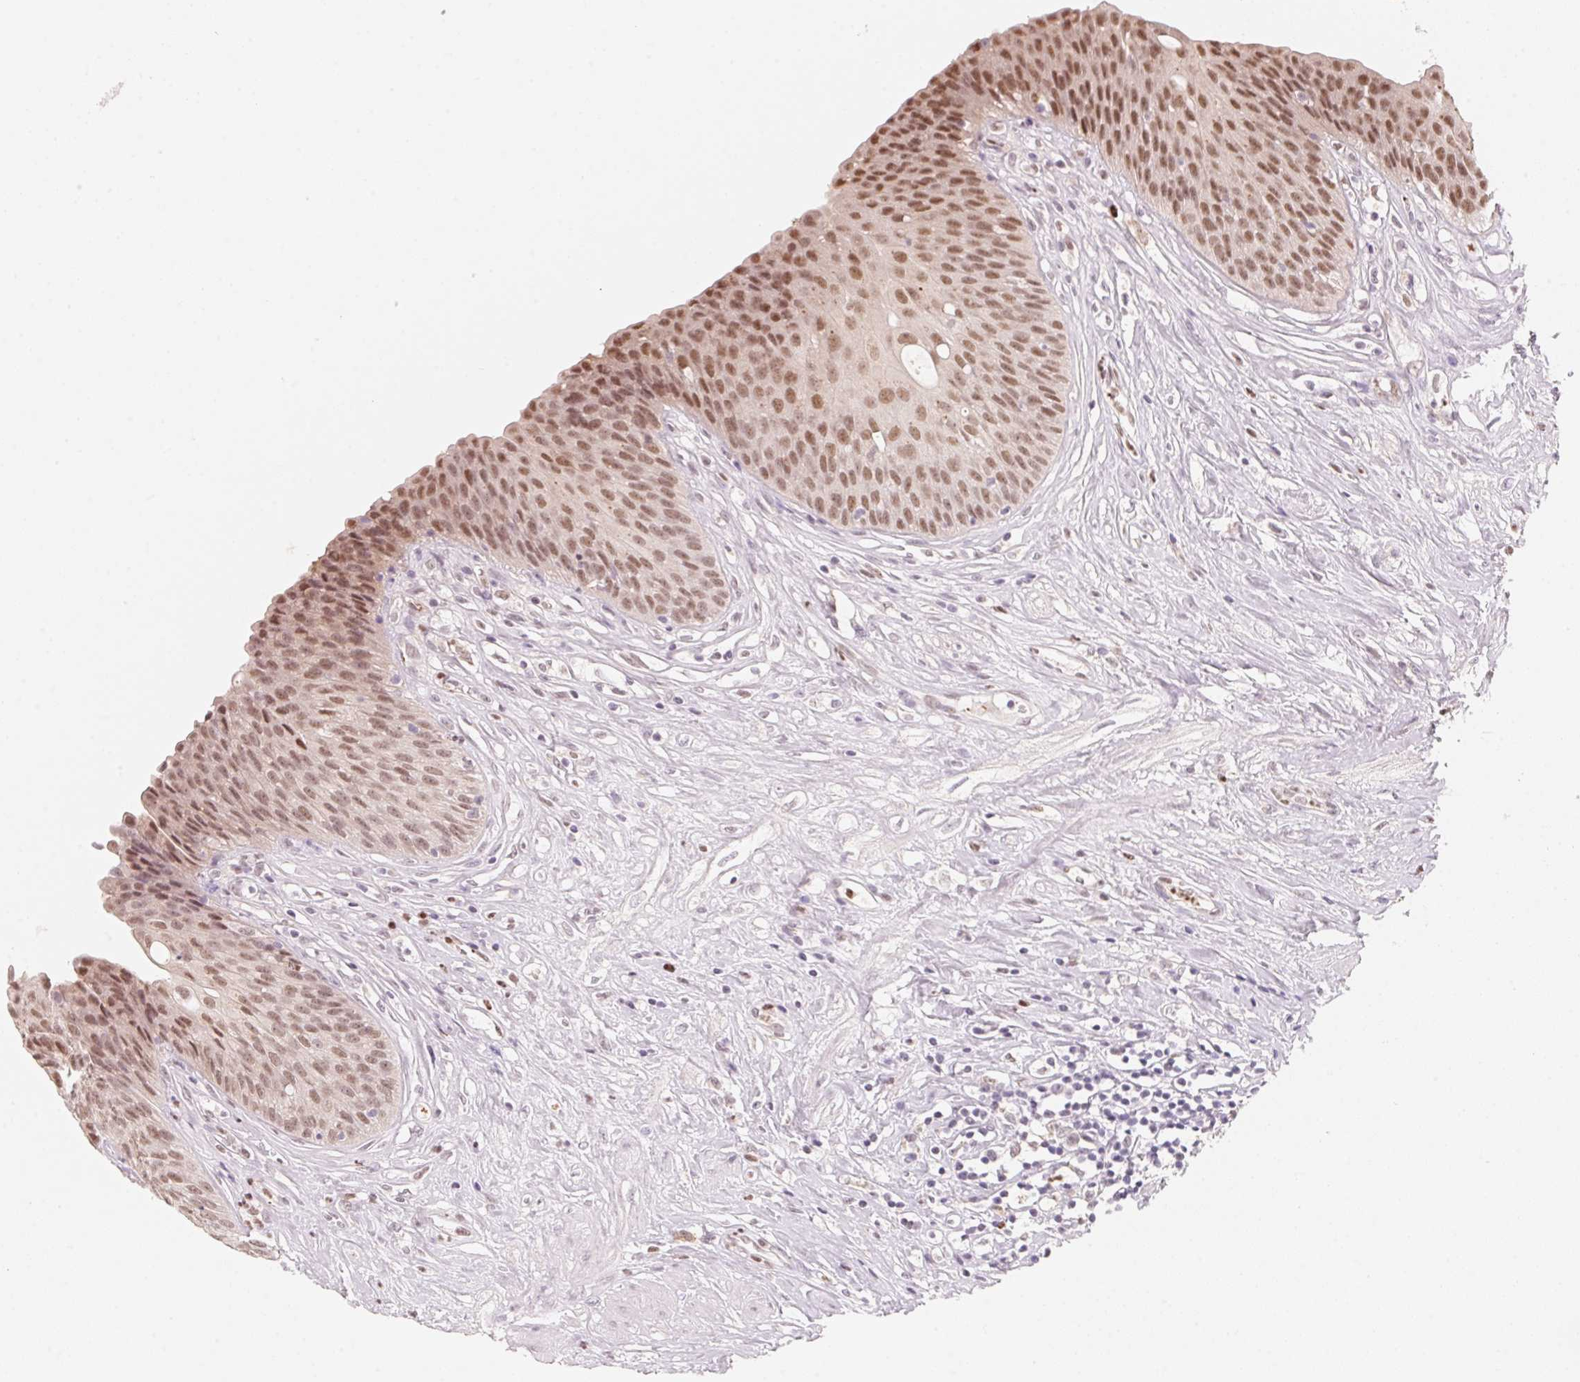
{"staining": {"intensity": "moderate", "quantity": ">75%", "location": "nuclear"}, "tissue": "urinary bladder", "cell_type": "Urothelial cells", "image_type": "normal", "snomed": [{"axis": "morphology", "description": "Normal tissue, NOS"}, {"axis": "topography", "description": "Urinary bladder"}], "caption": "Unremarkable urinary bladder was stained to show a protein in brown. There is medium levels of moderate nuclear staining in approximately >75% of urothelial cells. (IHC, brightfield microscopy, high magnification).", "gene": "ARHGAP22", "patient": {"sex": "female", "age": 56}}